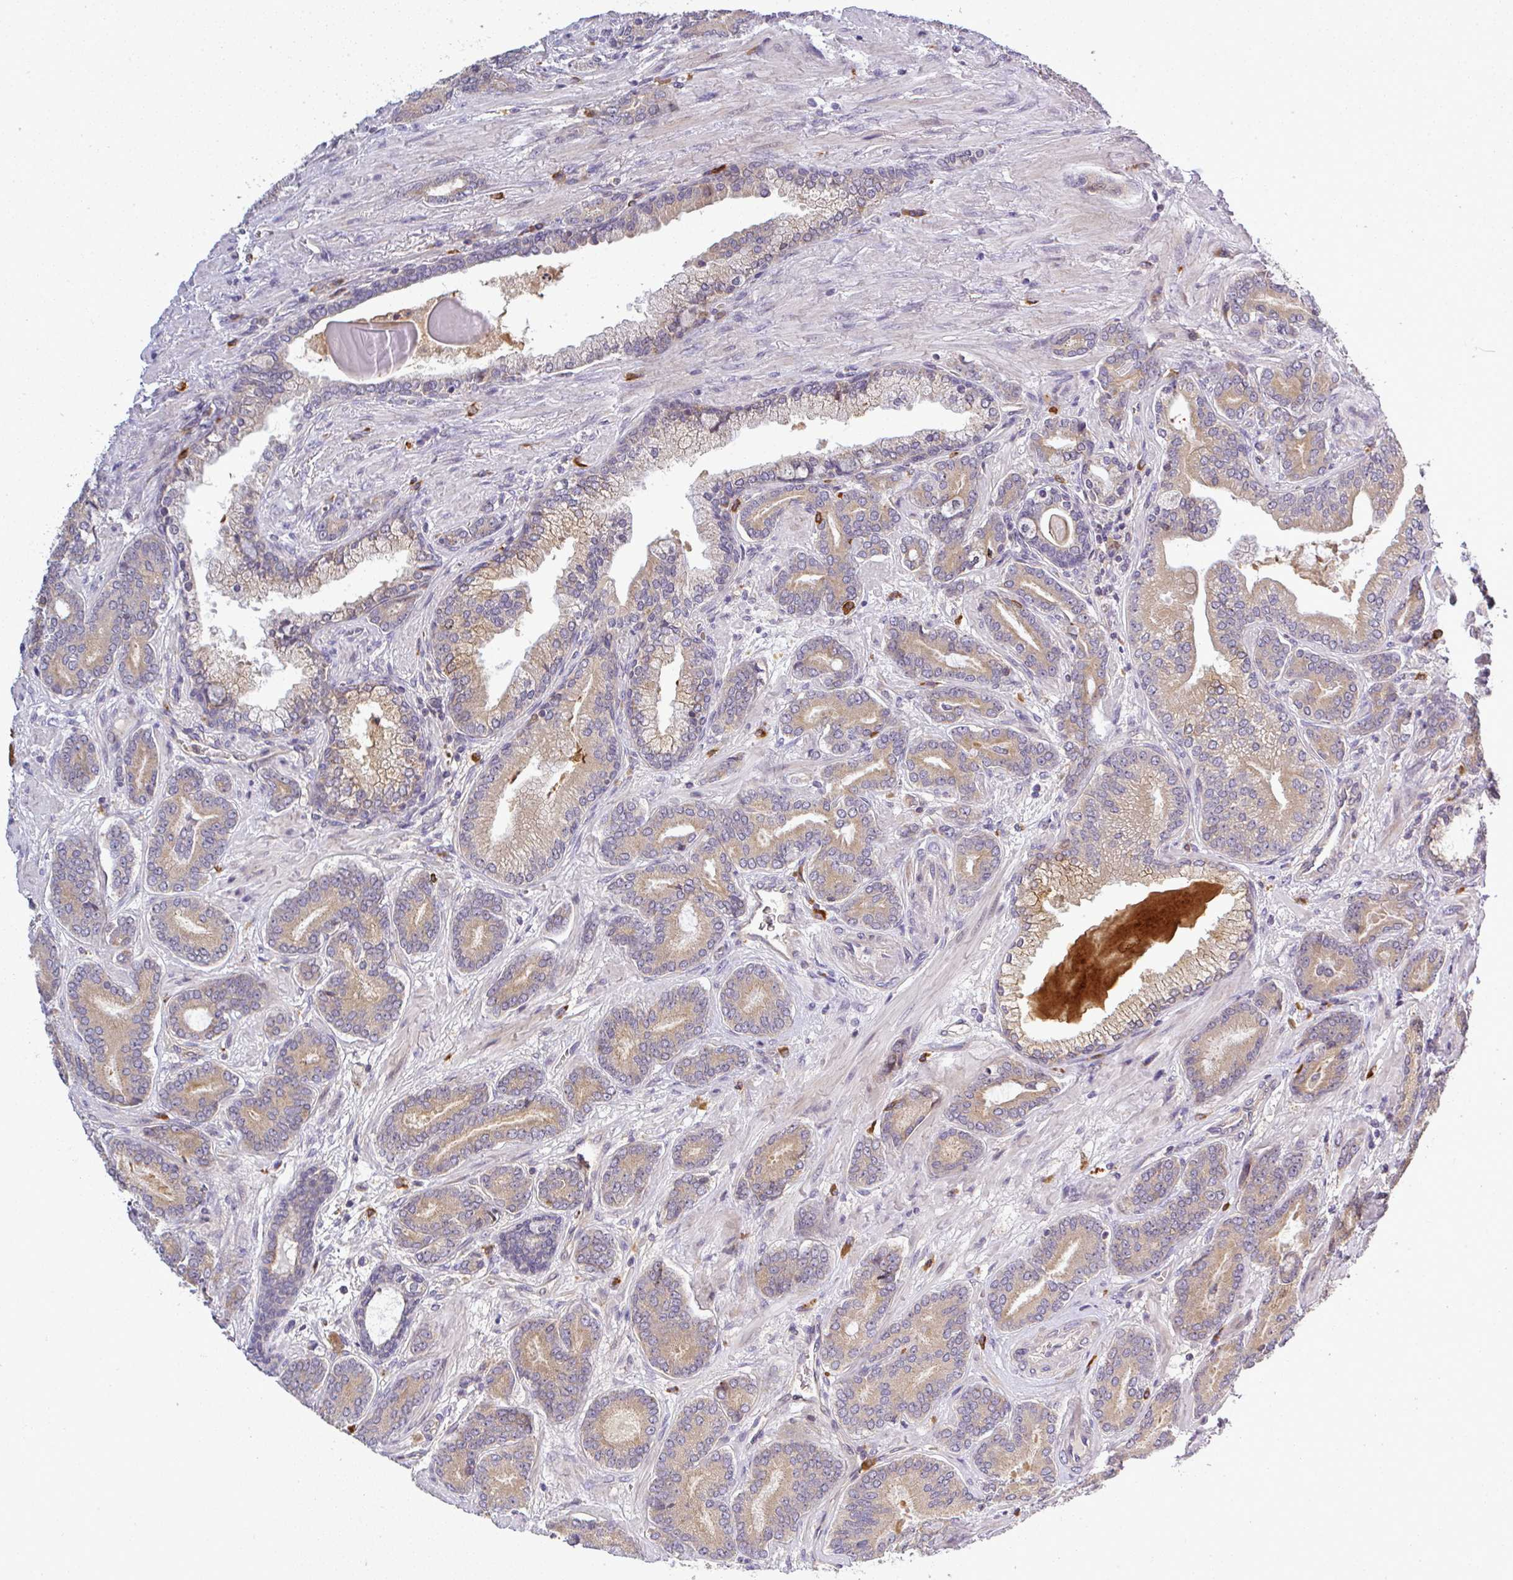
{"staining": {"intensity": "weak", "quantity": ">75%", "location": "cytoplasmic/membranous"}, "tissue": "prostate cancer", "cell_type": "Tumor cells", "image_type": "cancer", "snomed": [{"axis": "morphology", "description": "Adenocarcinoma, High grade"}, {"axis": "topography", "description": "Prostate"}], "caption": "Immunohistochemistry staining of prostate cancer (high-grade adenocarcinoma), which demonstrates low levels of weak cytoplasmic/membranous expression in approximately >75% of tumor cells indicating weak cytoplasmic/membranous protein expression. The staining was performed using DAB (3,3'-diaminobenzidine) (brown) for protein detection and nuclei were counterstained in hematoxylin (blue).", "gene": "FAM153A", "patient": {"sex": "male", "age": 62}}